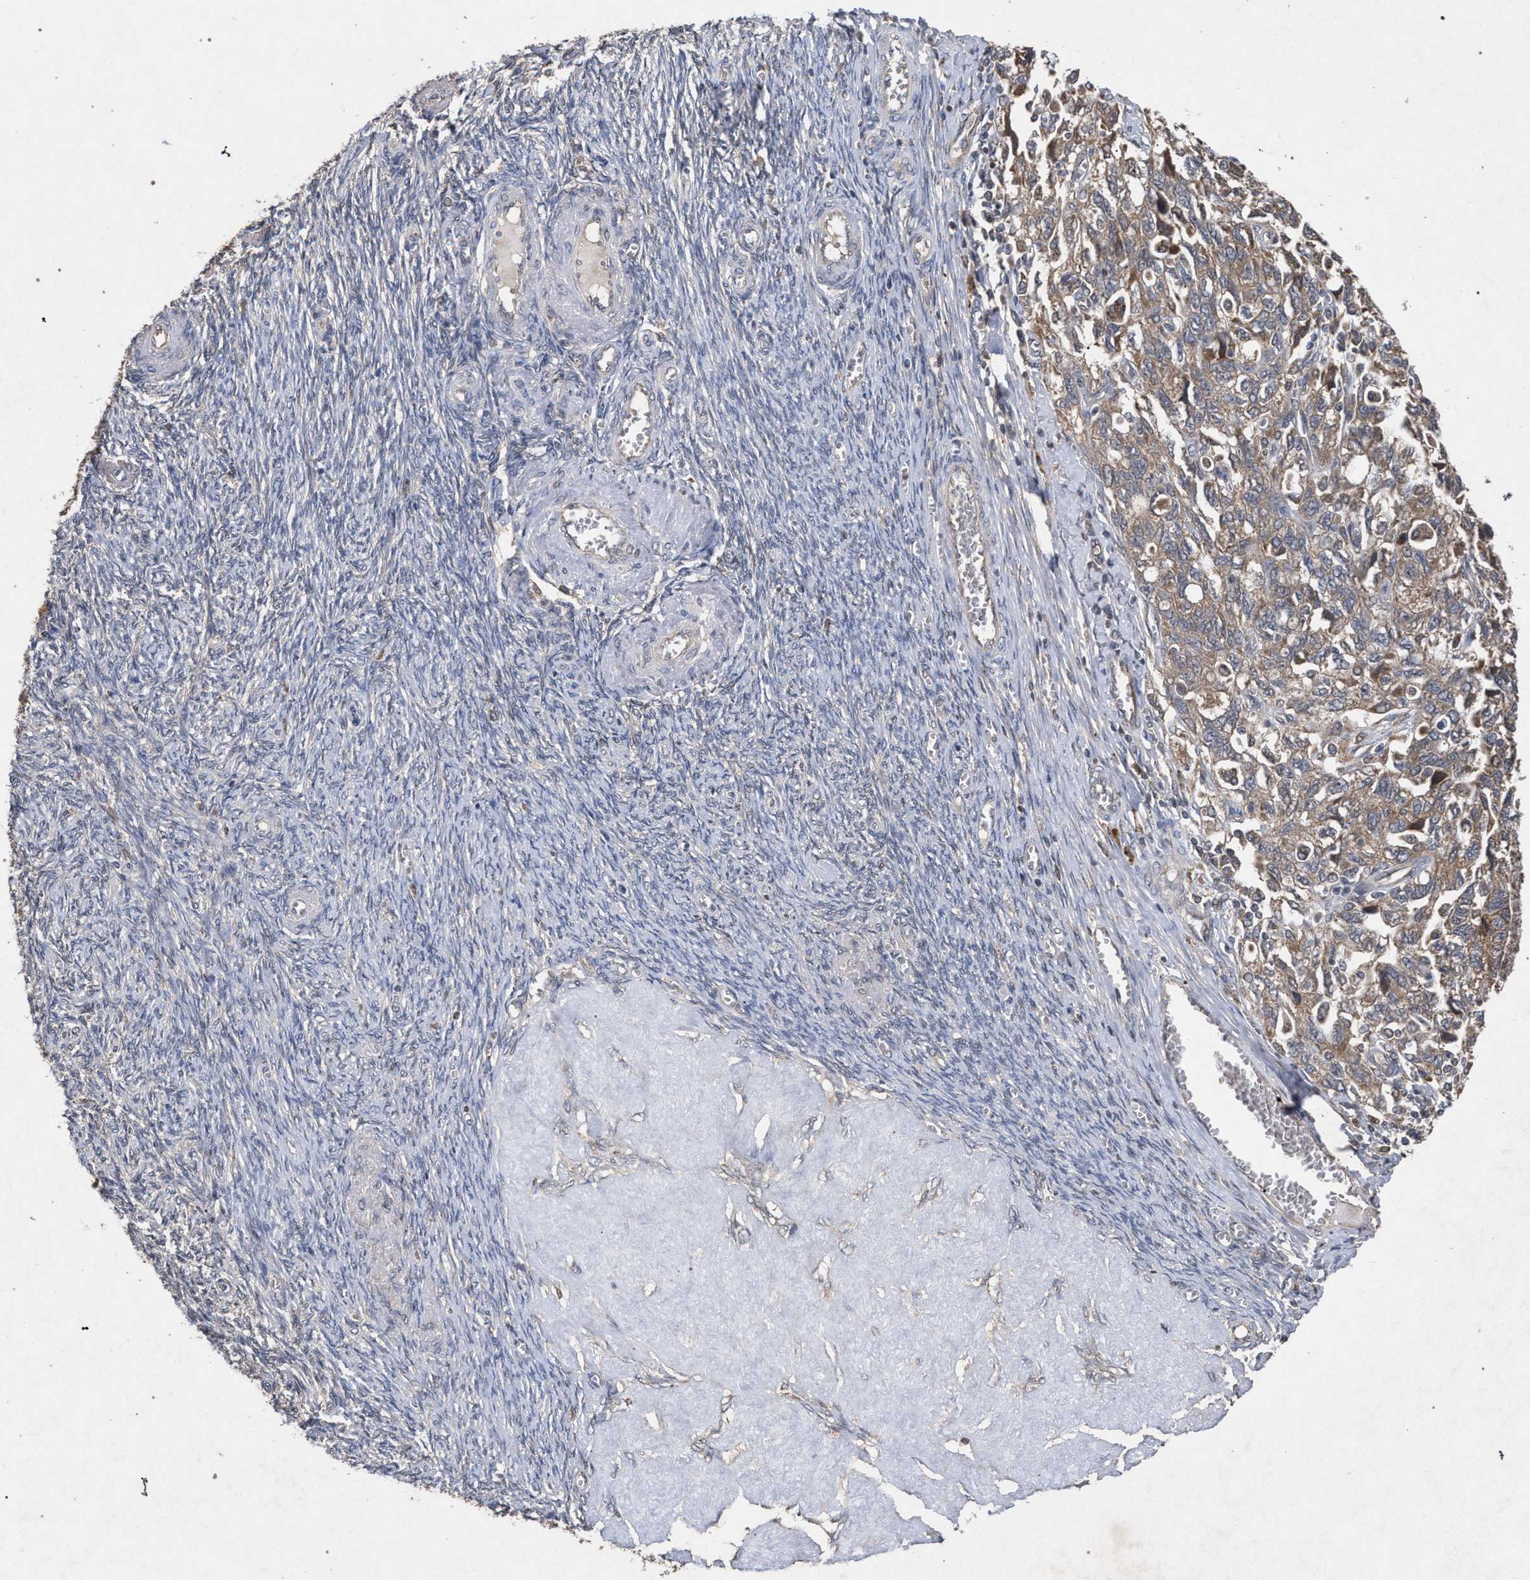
{"staining": {"intensity": "weak", "quantity": ">75%", "location": "cytoplasmic/membranous"}, "tissue": "ovarian cancer", "cell_type": "Tumor cells", "image_type": "cancer", "snomed": [{"axis": "morphology", "description": "Carcinoma, NOS"}, {"axis": "morphology", "description": "Cystadenocarcinoma, serous, NOS"}, {"axis": "topography", "description": "Ovary"}], "caption": "Immunohistochemistry staining of ovarian cancer (serous cystadenocarcinoma), which shows low levels of weak cytoplasmic/membranous expression in approximately >75% of tumor cells indicating weak cytoplasmic/membranous protein positivity. The staining was performed using DAB (3,3'-diaminobenzidine) (brown) for protein detection and nuclei were counterstained in hematoxylin (blue).", "gene": "SLC4A4", "patient": {"sex": "female", "age": 69}}